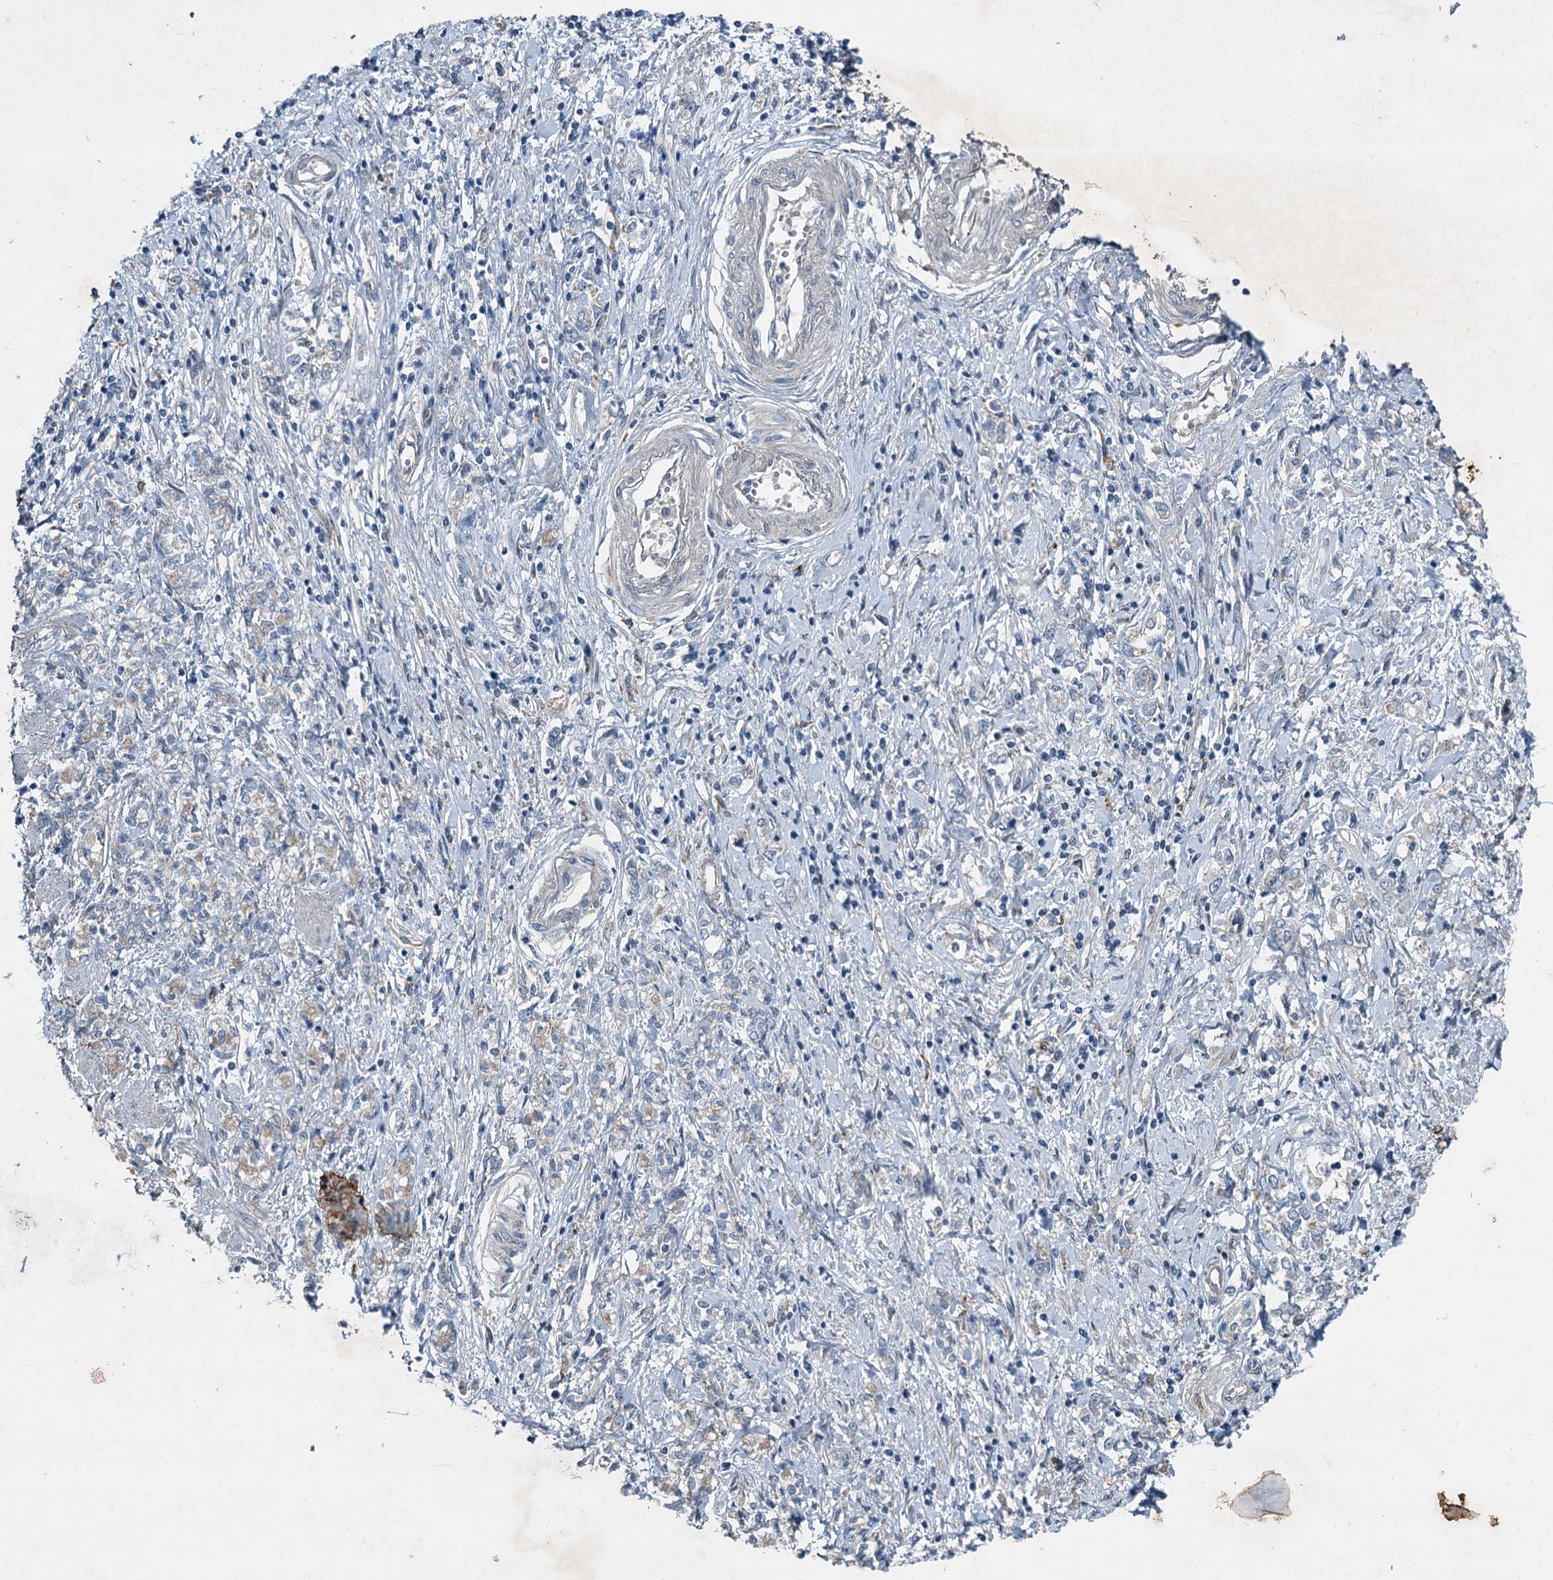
{"staining": {"intensity": "negative", "quantity": "none", "location": "none"}, "tissue": "stomach cancer", "cell_type": "Tumor cells", "image_type": "cancer", "snomed": [{"axis": "morphology", "description": "Adenocarcinoma, NOS"}, {"axis": "topography", "description": "Stomach"}], "caption": "The histopathology image shows no staining of tumor cells in stomach adenocarcinoma.", "gene": "AXL", "patient": {"sex": "female", "age": 76}}